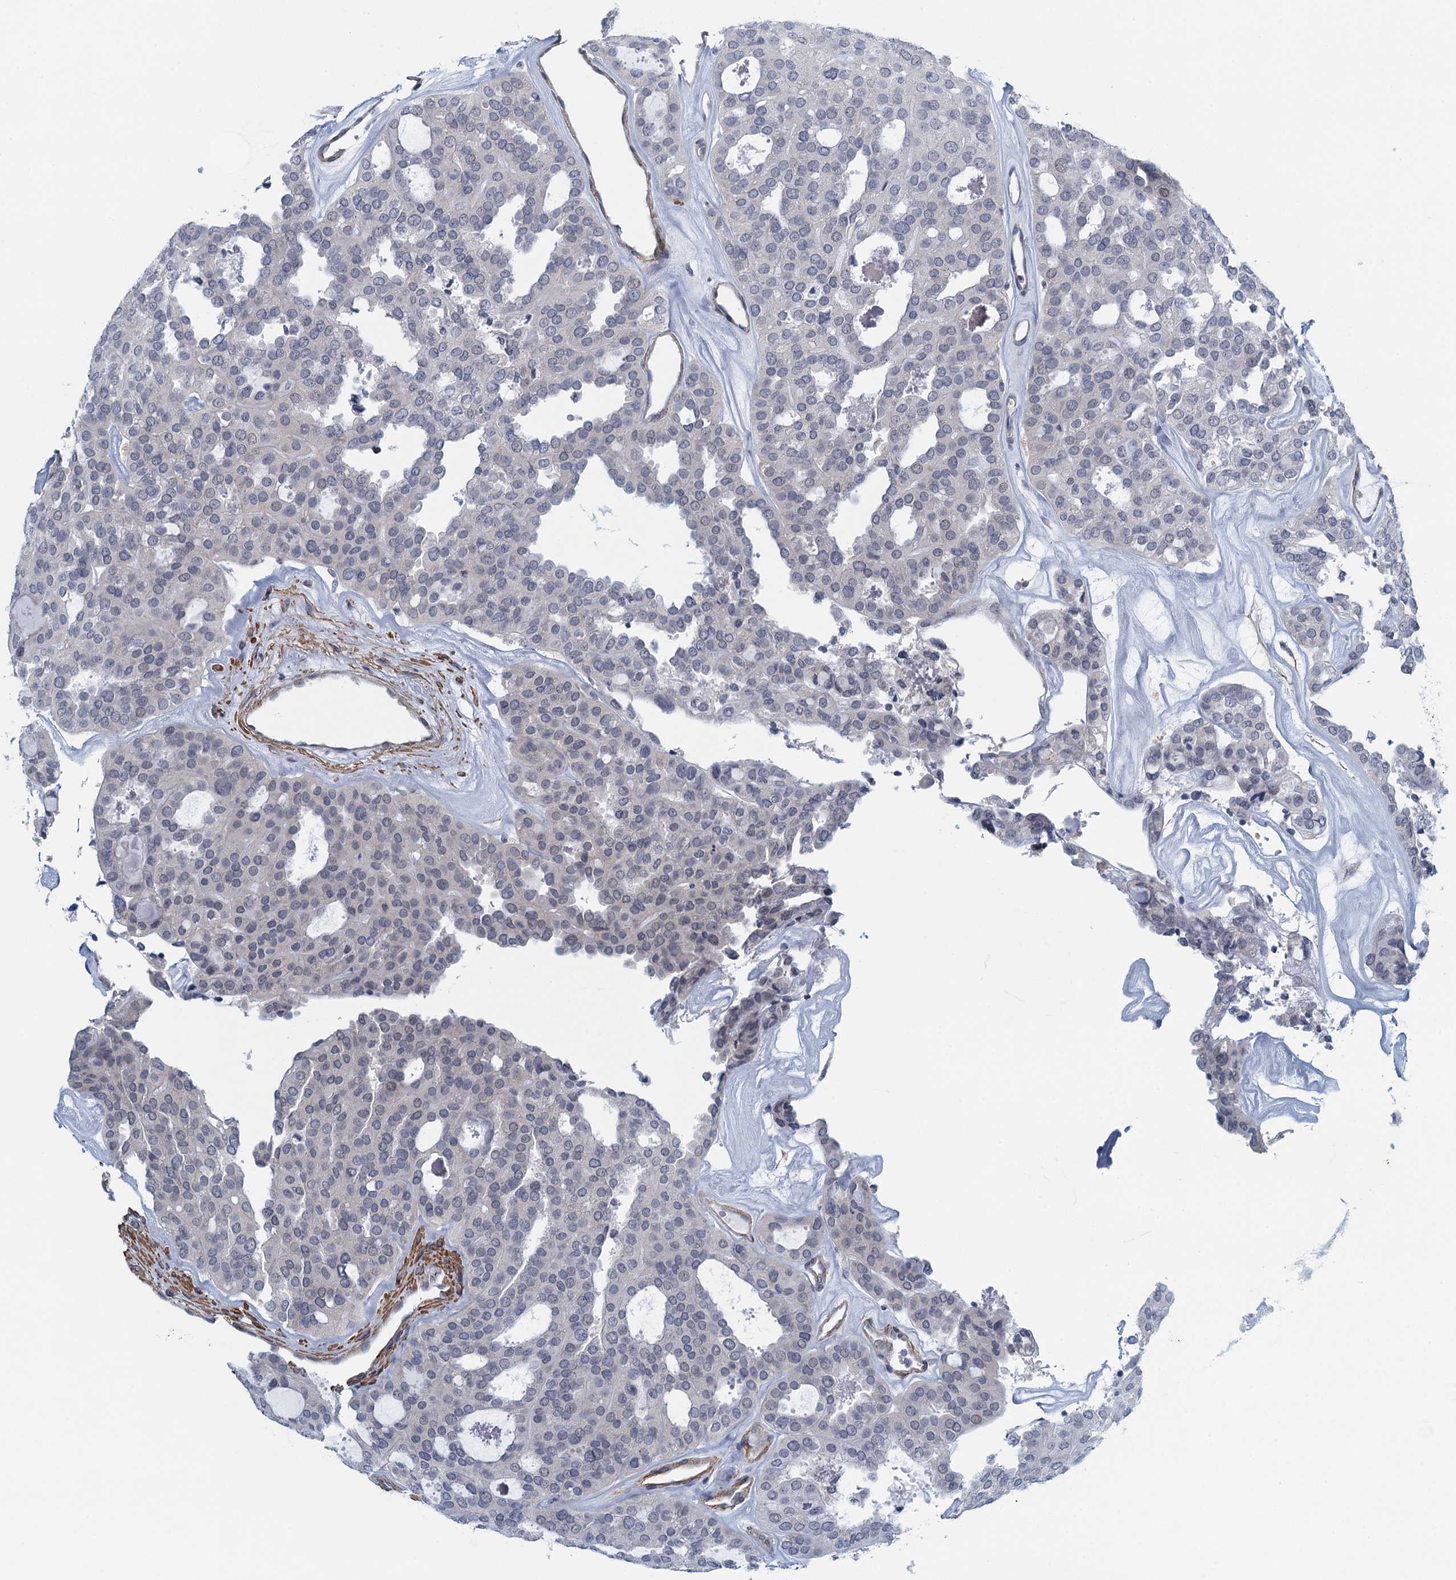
{"staining": {"intensity": "negative", "quantity": "none", "location": "none"}, "tissue": "thyroid cancer", "cell_type": "Tumor cells", "image_type": "cancer", "snomed": [{"axis": "morphology", "description": "Follicular adenoma carcinoma, NOS"}, {"axis": "topography", "description": "Thyroid gland"}], "caption": "High power microscopy histopathology image of an immunohistochemistry image of follicular adenoma carcinoma (thyroid), revealing no significant staining in tumor cells.", "gene": "ALG2", "patient": {"sex": "male", "age": 75}}